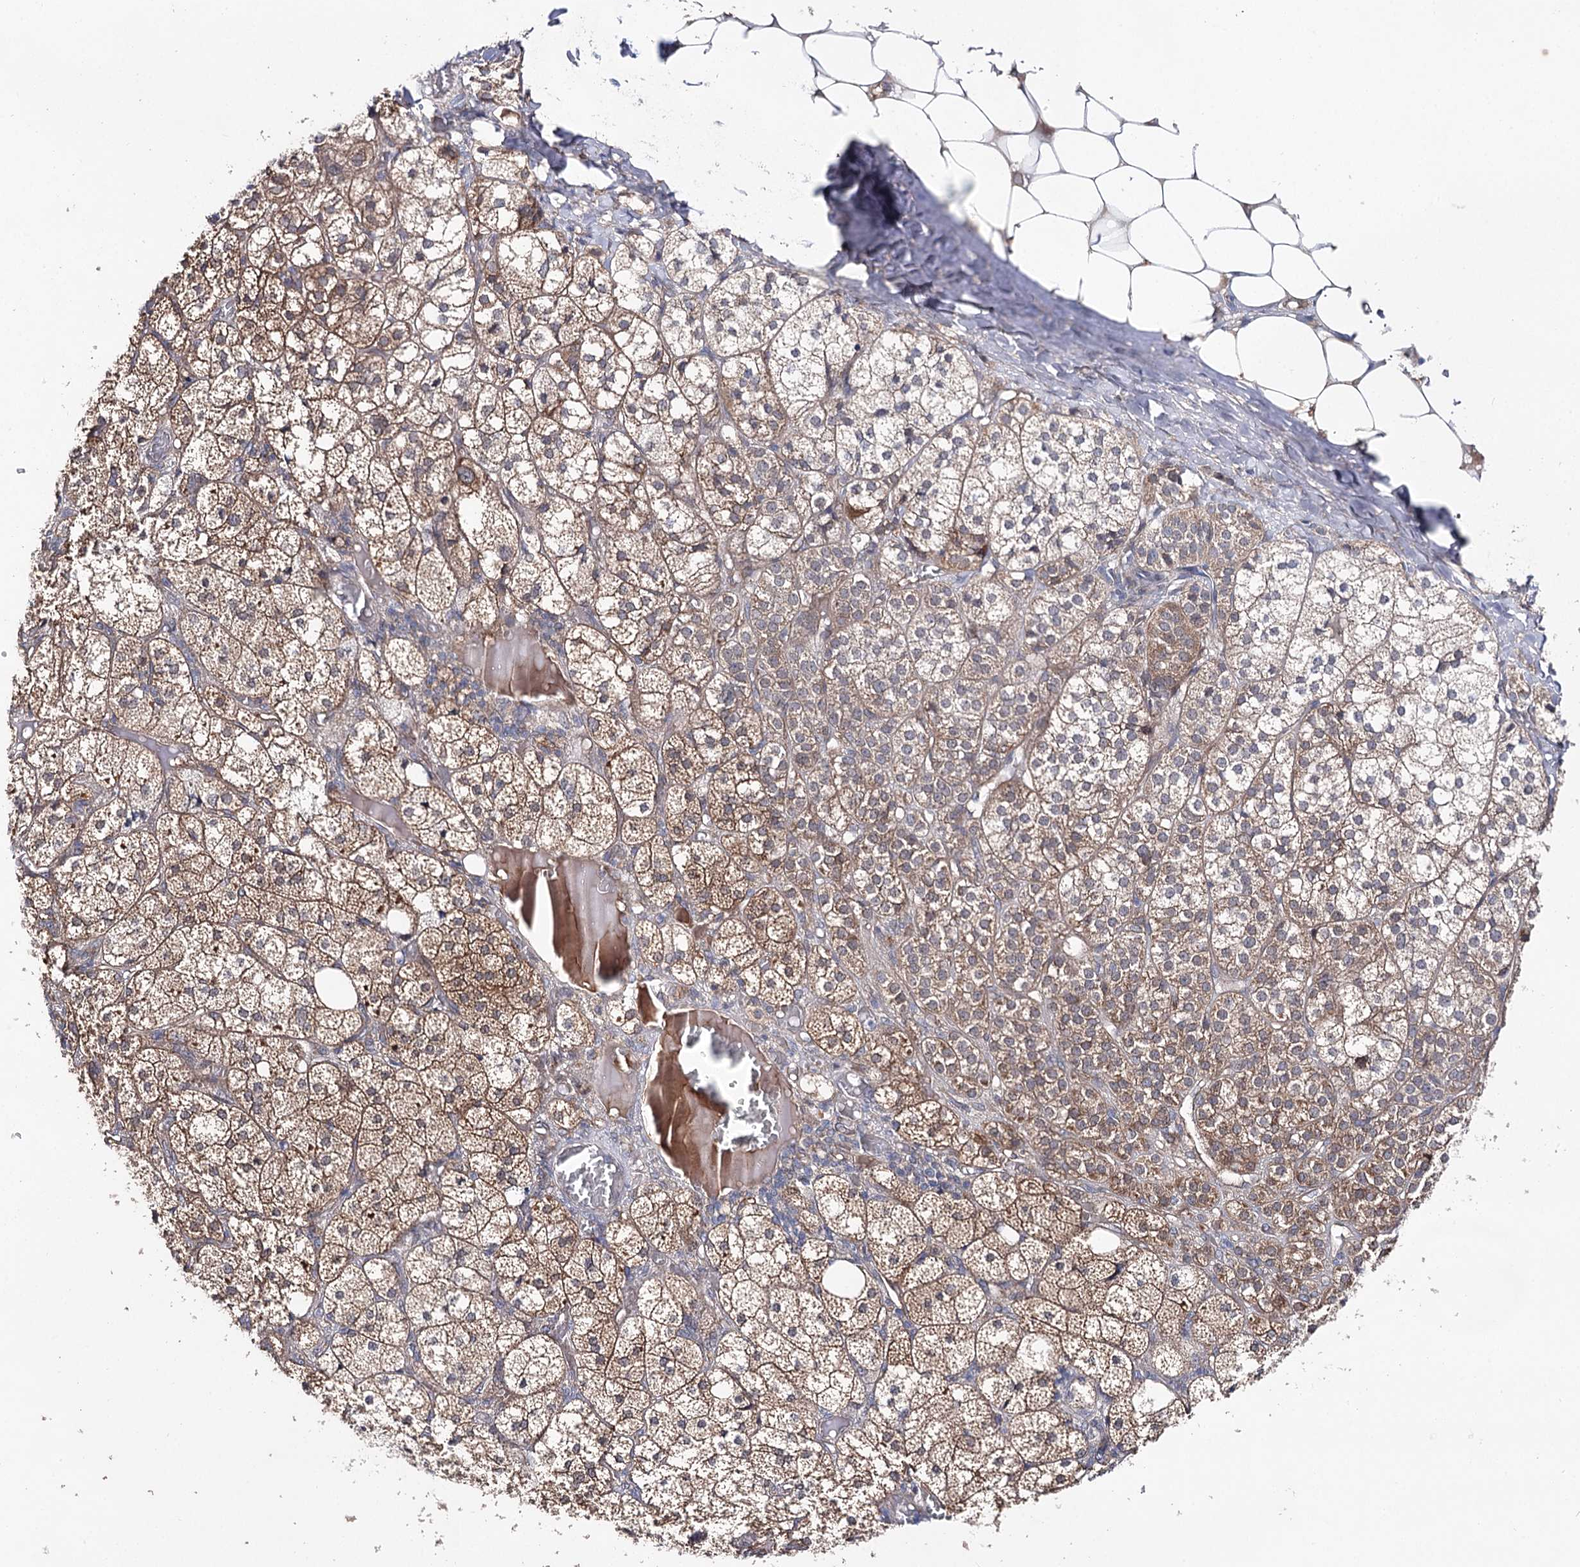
{"staining": {"intensity": "moderate", "quantity": ">75%", "location": "cytoplasmic/membranous"}, "tissue": "adrenal gland", "cell_type": "Glandular cells", "image_type": "normal", "snomed": [{"axis": "morphology", "description": "Normal tissue, NOS"}, {"axis": "topography", "description": "Adrenal gland"}], "caption": "A high-resolution photomicrograph shows immunohistochemistry (IHC) staining of normal adrenal gland, which demonstrates moderate cytoplasmic/membranous staining in about >75% of glandular cells.", "gene": "LRRC14B", "patient": {"sex": "female", "age": 61}}